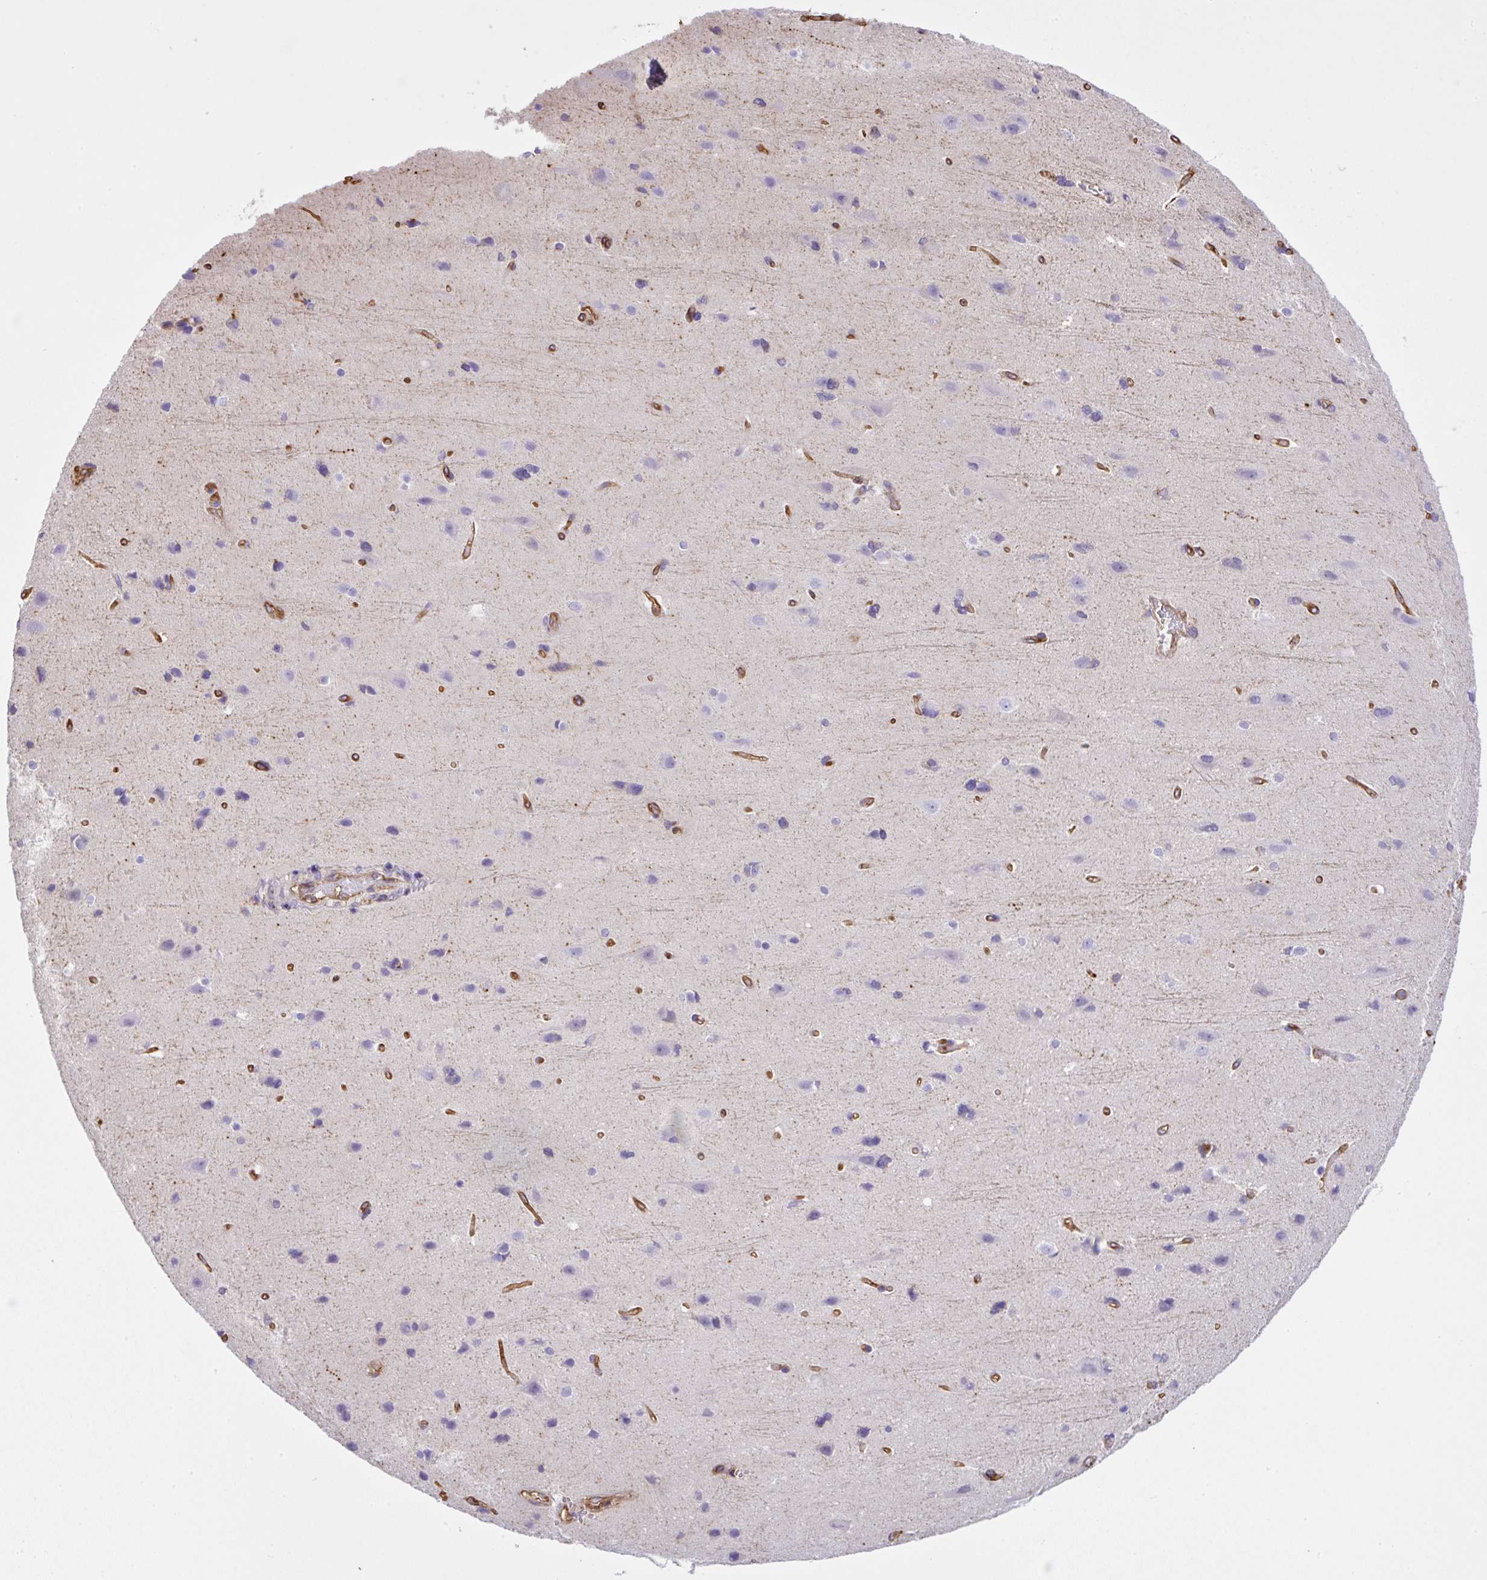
{"staining": {"intensity": "strong", "quantity": ">75%", "location": "cytoplasmic/membranous"}, "tissue": "cerebral cortex", "cell_type": "Endothelial cells", "image_type": "normal", "snomed": [{"axis": "morphology", "description": "Normal tissue, NOS"}, {"axis": "topography", "description": "Cerebral cortex"}], "caption": "Brown immunohistochemical staining in unremarkable cerebral cortex shows strong cytoplasmic/membranous staining in approximately >75% of endothelial cells.", "gene": "MAGEB5", "patient": {"sex": "male", "age": 37}}